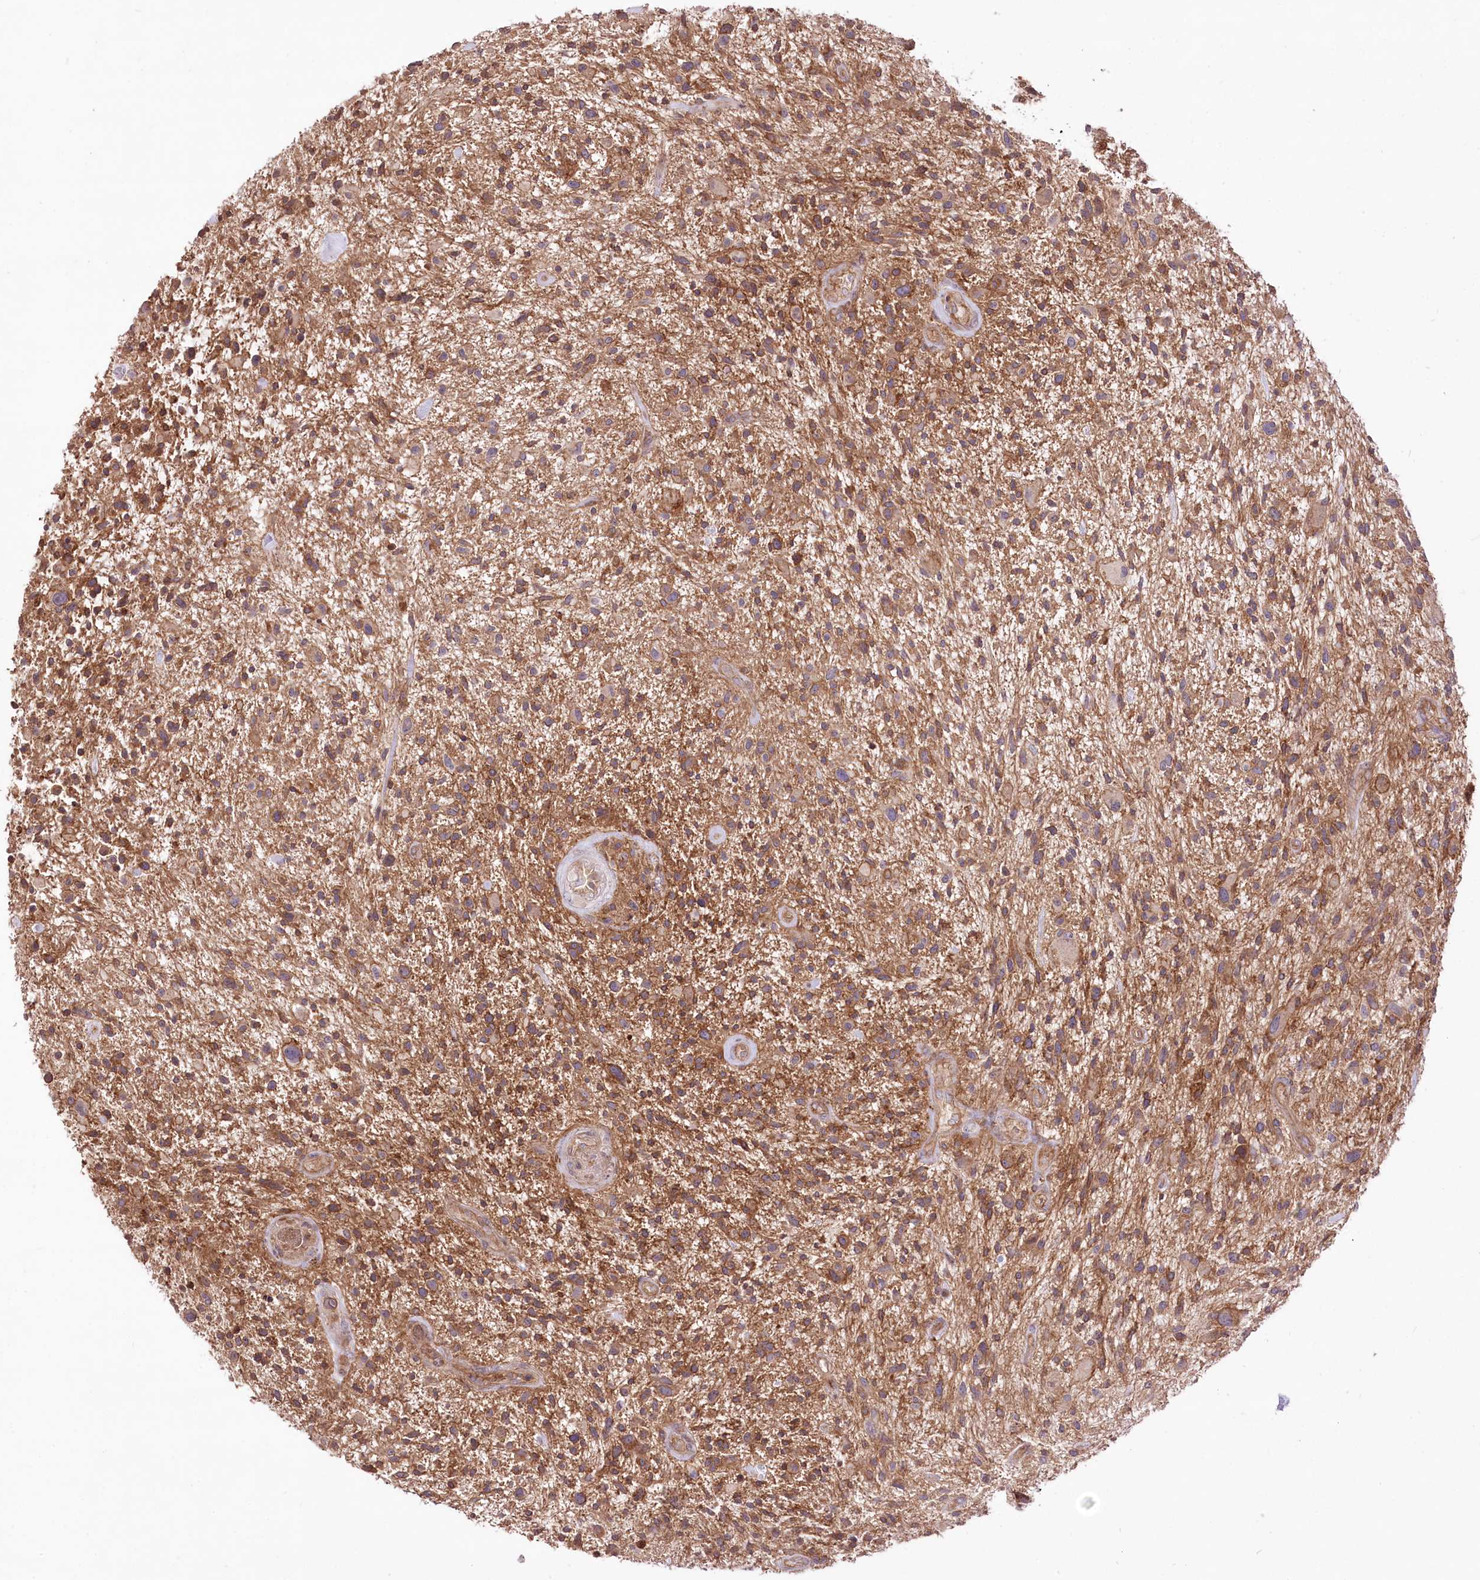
{"staining": {"intensity": "moderate", "quantity": ">75%", "location": "cytoplasmic/membranous"}, "tissue": "glioma", "cell_type": "Tumor cells", "image_type": "cancer", "snomed": [{"axis": "morphology", "description": "Glioma, malignant, High grade"}, {"axis": "topography", "description": "Brain"}], "caption": "DAB immunohistochemical staining of high-grade glioma (malignant) demonstrates moderate cytoplasmic/membranous protein expression in about >75% of tumor cells.", "gene": "XYLB", "patient": {"sex": "male", "age": 47}}